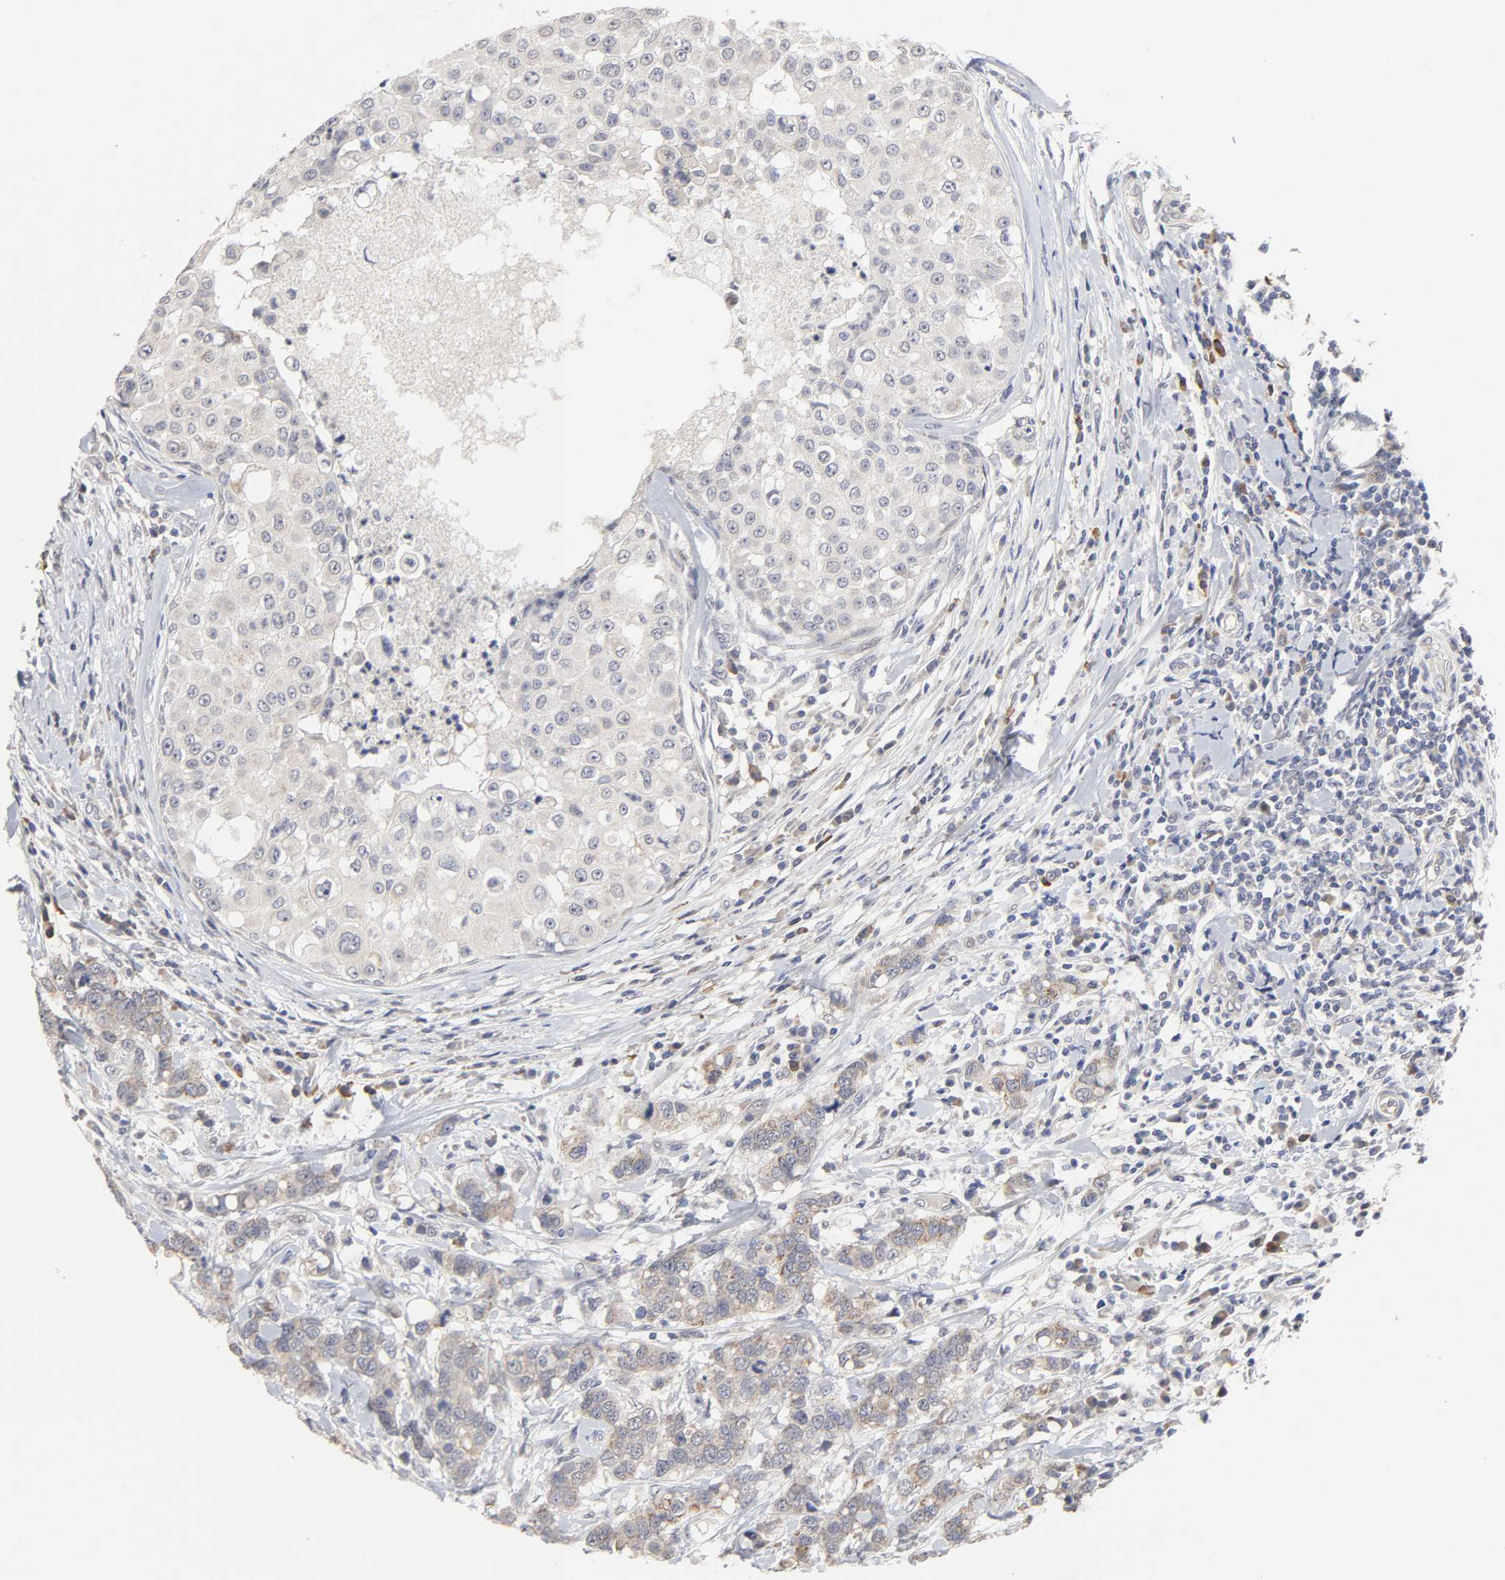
{"staining": {"intensity": "moderate", "quantity": "25%-75%", "location": "cytoplasmic/membranous"}, "tissue": "breast cancer", "cell_type": "Tumor cells", "image_type": "cancer", "snomed": [{"axis": "morphology", "description": "Duct carcinoma"}, {"axis": "topography", "description": "Breast"}], "caption": "Breast intraductal carcinoma stained with immunohistochemistry reveals moderate cytoplasmic/membranous expression in about 25%-75% of tumor cells.", "gene": "HNF4A", "patient": {"sex": "female", "age": 27}}